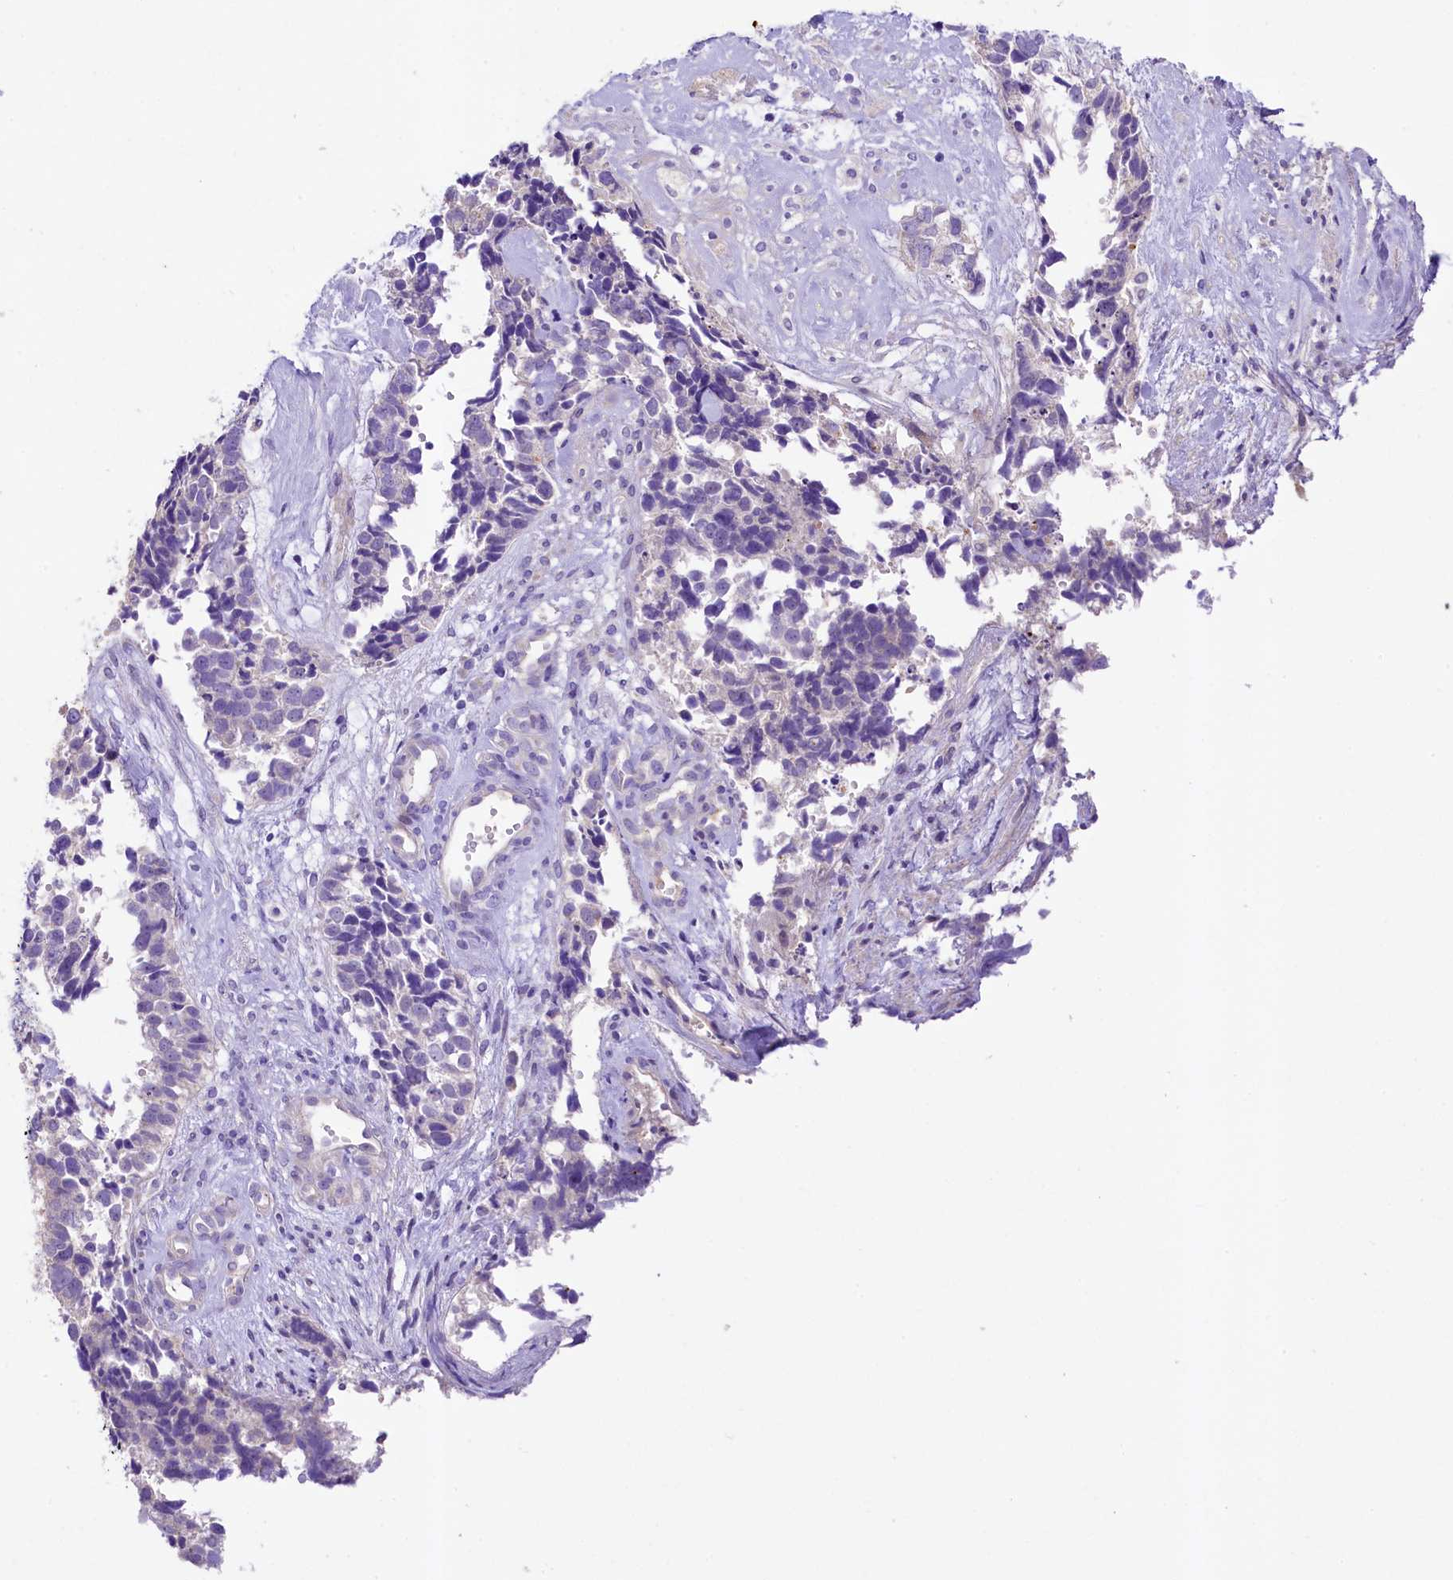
{"staining": {"intensity": "negative", "quantity": "none", "location": "none"}, "tissue": "cervical cancer", "cell_type": "Tumor cells", "image_type": "cancer", "snomed": [{"axis": "morphology", "description": "Squamous cell carcinoma, NOS"}, {"axis": "topography", "description": "Cervix"}], "caption": "This is an immunohistochemistry photomicrograph of human cervical squamous cell carcinoma. There is no staining in tumor cells.", "gene": "UBXN6", "patient": {"sex": "female", "age": 63}}